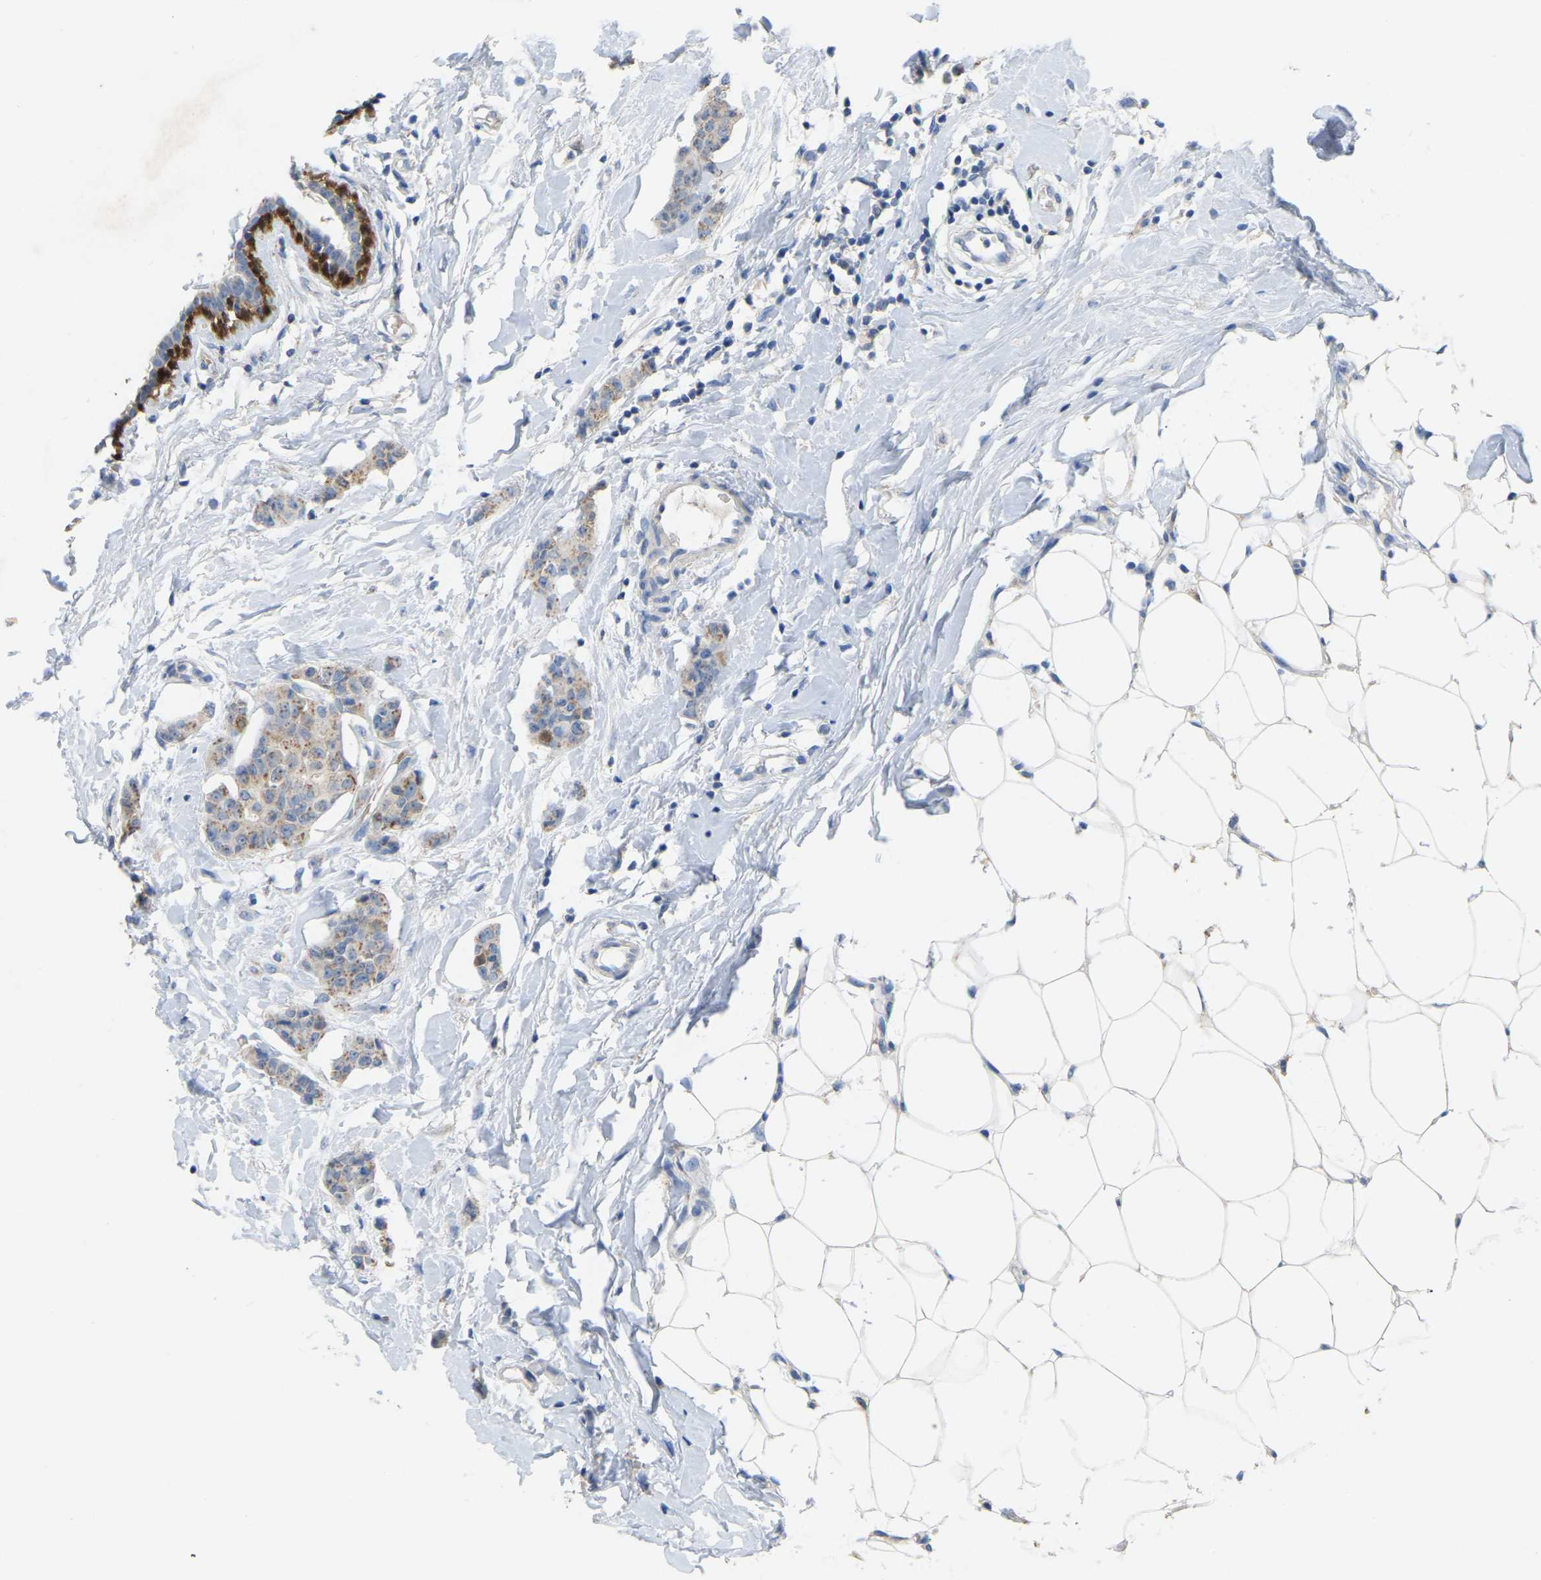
{"staining": {"intensity": "weak", "quantity": ">75%", "location": "cytoplasmic/membranous"}, "tissue": "breast cancer", "cell_type": "Tumor cells", "image_type": "cancer", "snomed": [{"axis": "morphology", "description": "Normal tissue, NOS"}, {"axis": "morphology", "description": "Duct carcinoma"}, {"axis": "topography", "description": "Breast"}], "caption": "Brown immunohistochemical staining in breast invasive ductal carcinoma exhibits weak cytoplasmic/membranous positivity in approximately >75% of tumor cells.", "gene": "SERPINB5", "patient": {"sex": "female", "age": 40}}